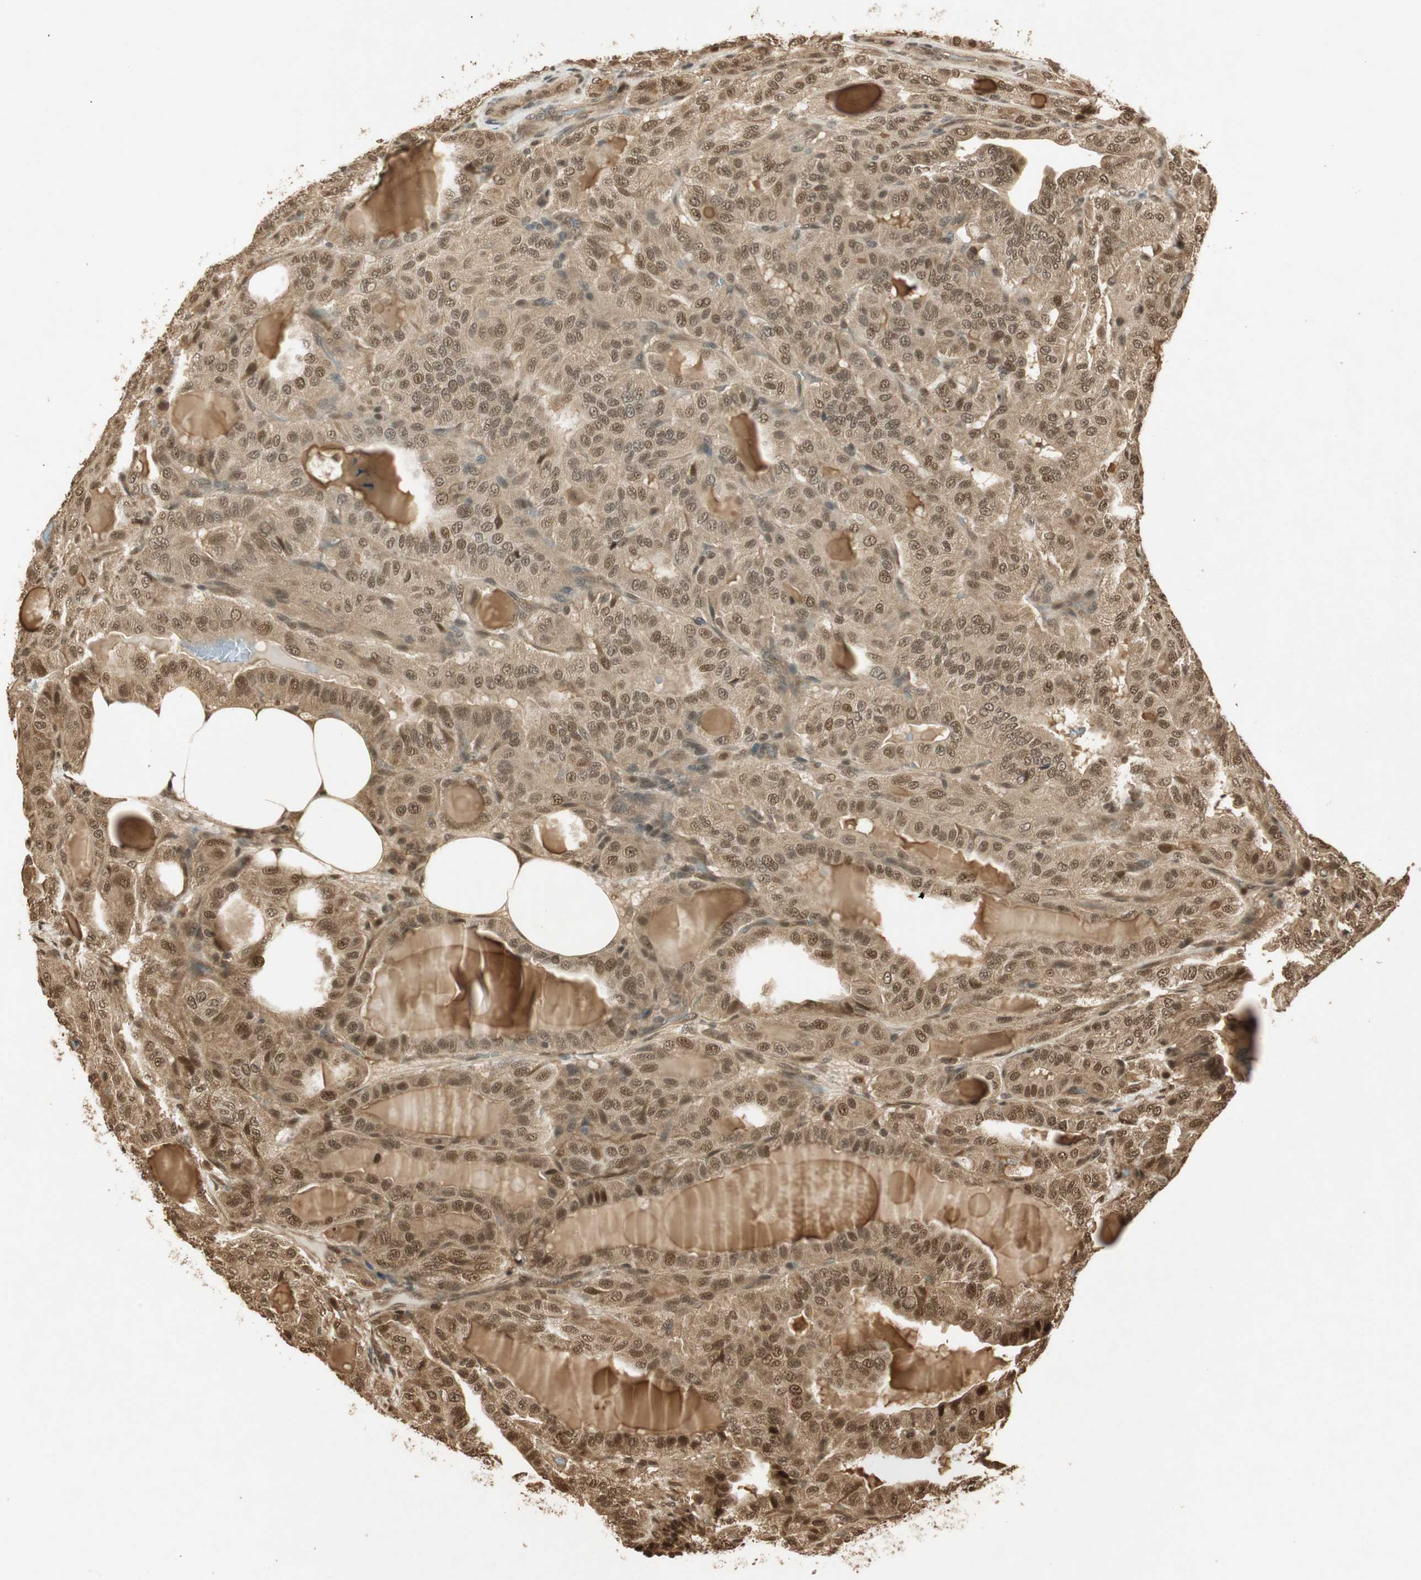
{"staining": {"intensity": "moderate", "quantity": ">75%", "location": "cytoplasmic/membranous"}, "tissue": "thyroid cancer", "cell_type": "Tumor cells", "image_type": "cancer", "snomed": [{"axis": "morphology", "description": "Papillary adenocarcinoma, NOS"}, {"axis": "topography", "description": "Thyroid gland"}], "caption": "Protein staining of thyroid cancer tissue demonstrates moderate cytoplasmic/membranous positivity in approximately >75% of tumor cells. (DAB (3,3'-diaminobenzidine) IHC with brightfield microscopy, high magnification).", "gene": "RPA3", "patient": {"sex": "male", "age": 77}}